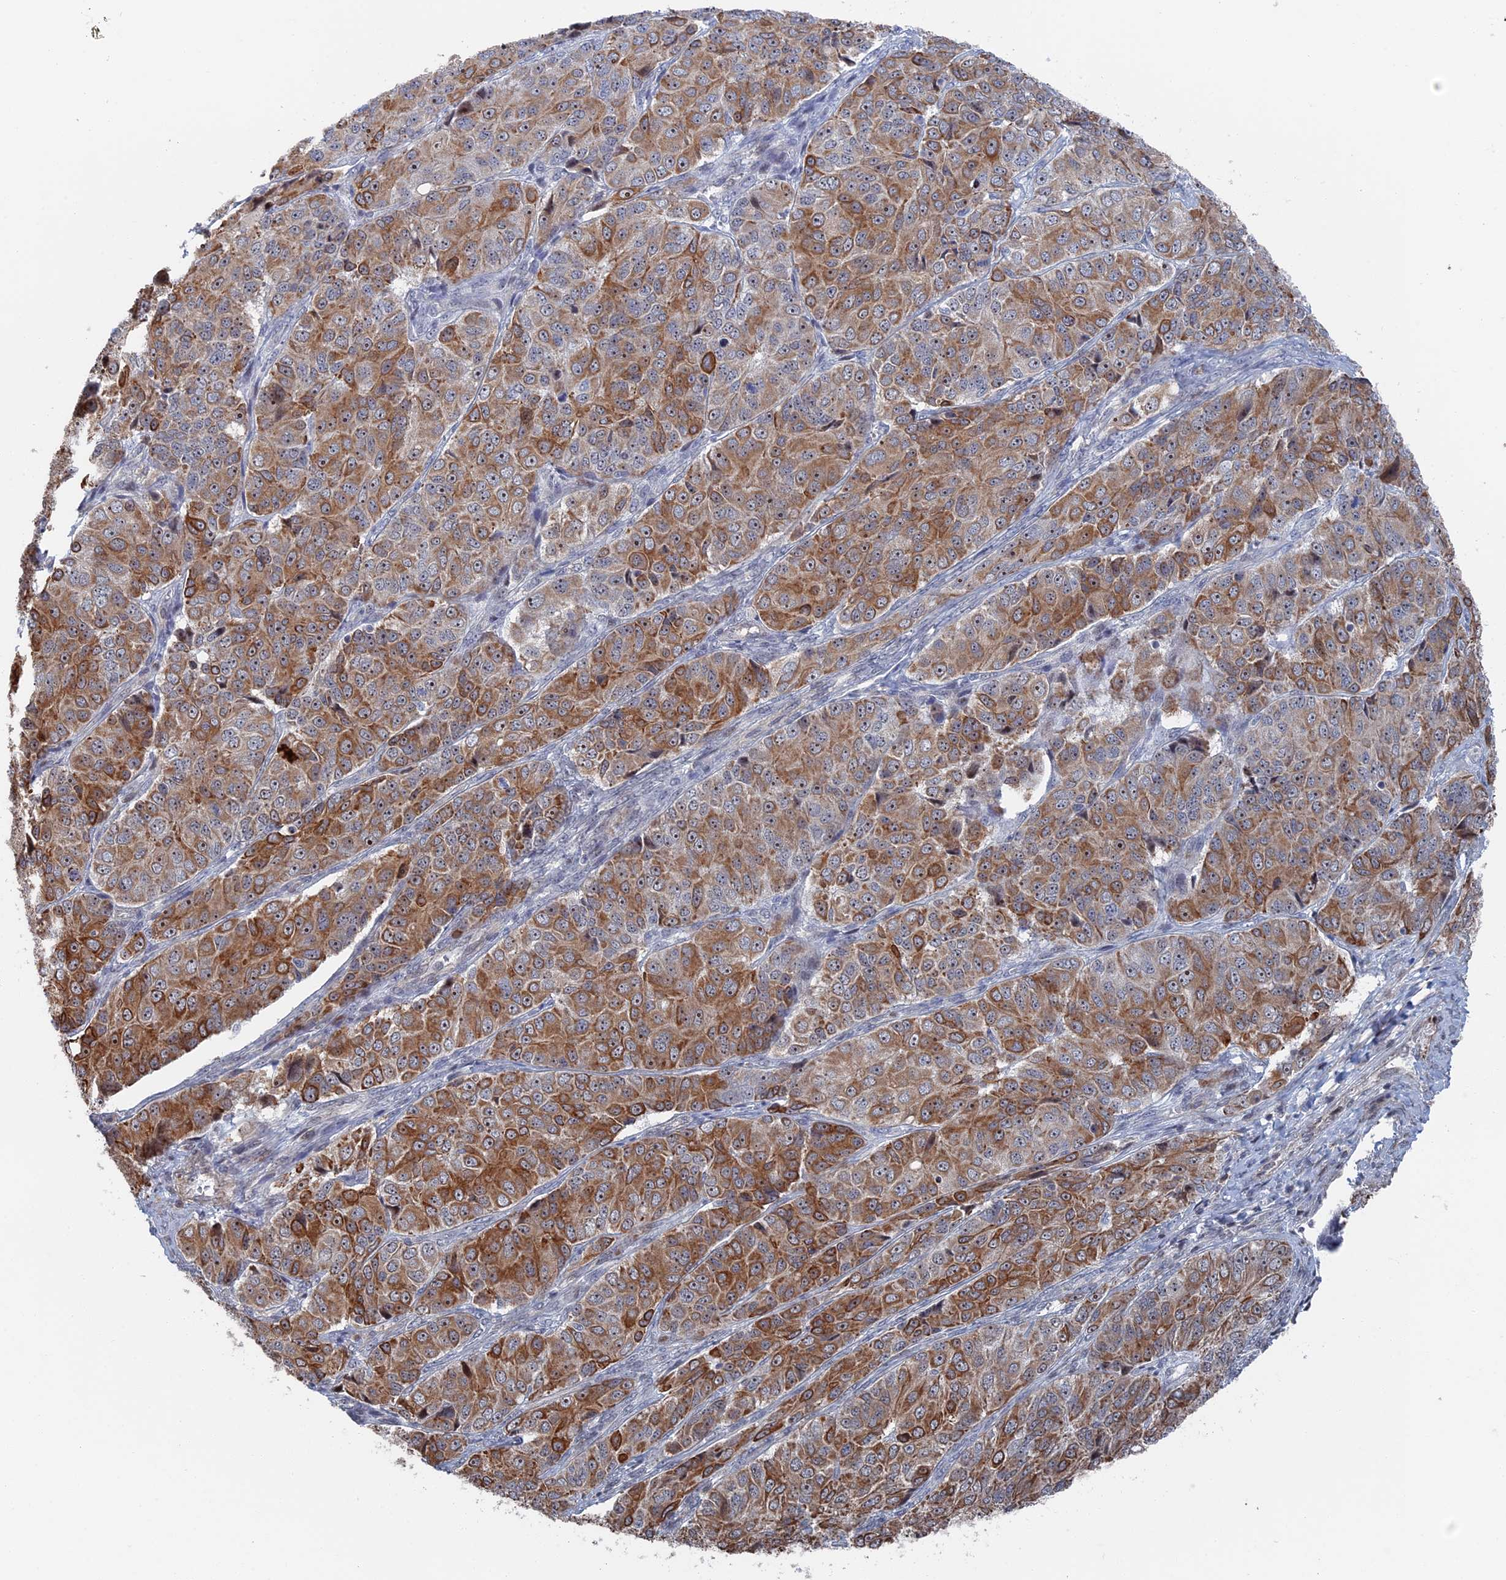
{"staining": {"intensity": "moderate", "quantity": ">75%", "location": "cytoplasmic/membranous,nuclear"}, "tissue": "ovarian cancer", "cell_type": "Tumor cells", "image_type": "cancer", "snomed": [{"axis": "morphology", "description": "Carcinoma, endometroid"}, {"axis": "topography", "description": "Ovary"}], "caption": "Ovarian cancer stained for a protein reveals moderate cytoplasmic/membranous and nuclear positivity in tumor cells.", "gene": "IL7", "patient": {"sex": "female", "age": 51}}